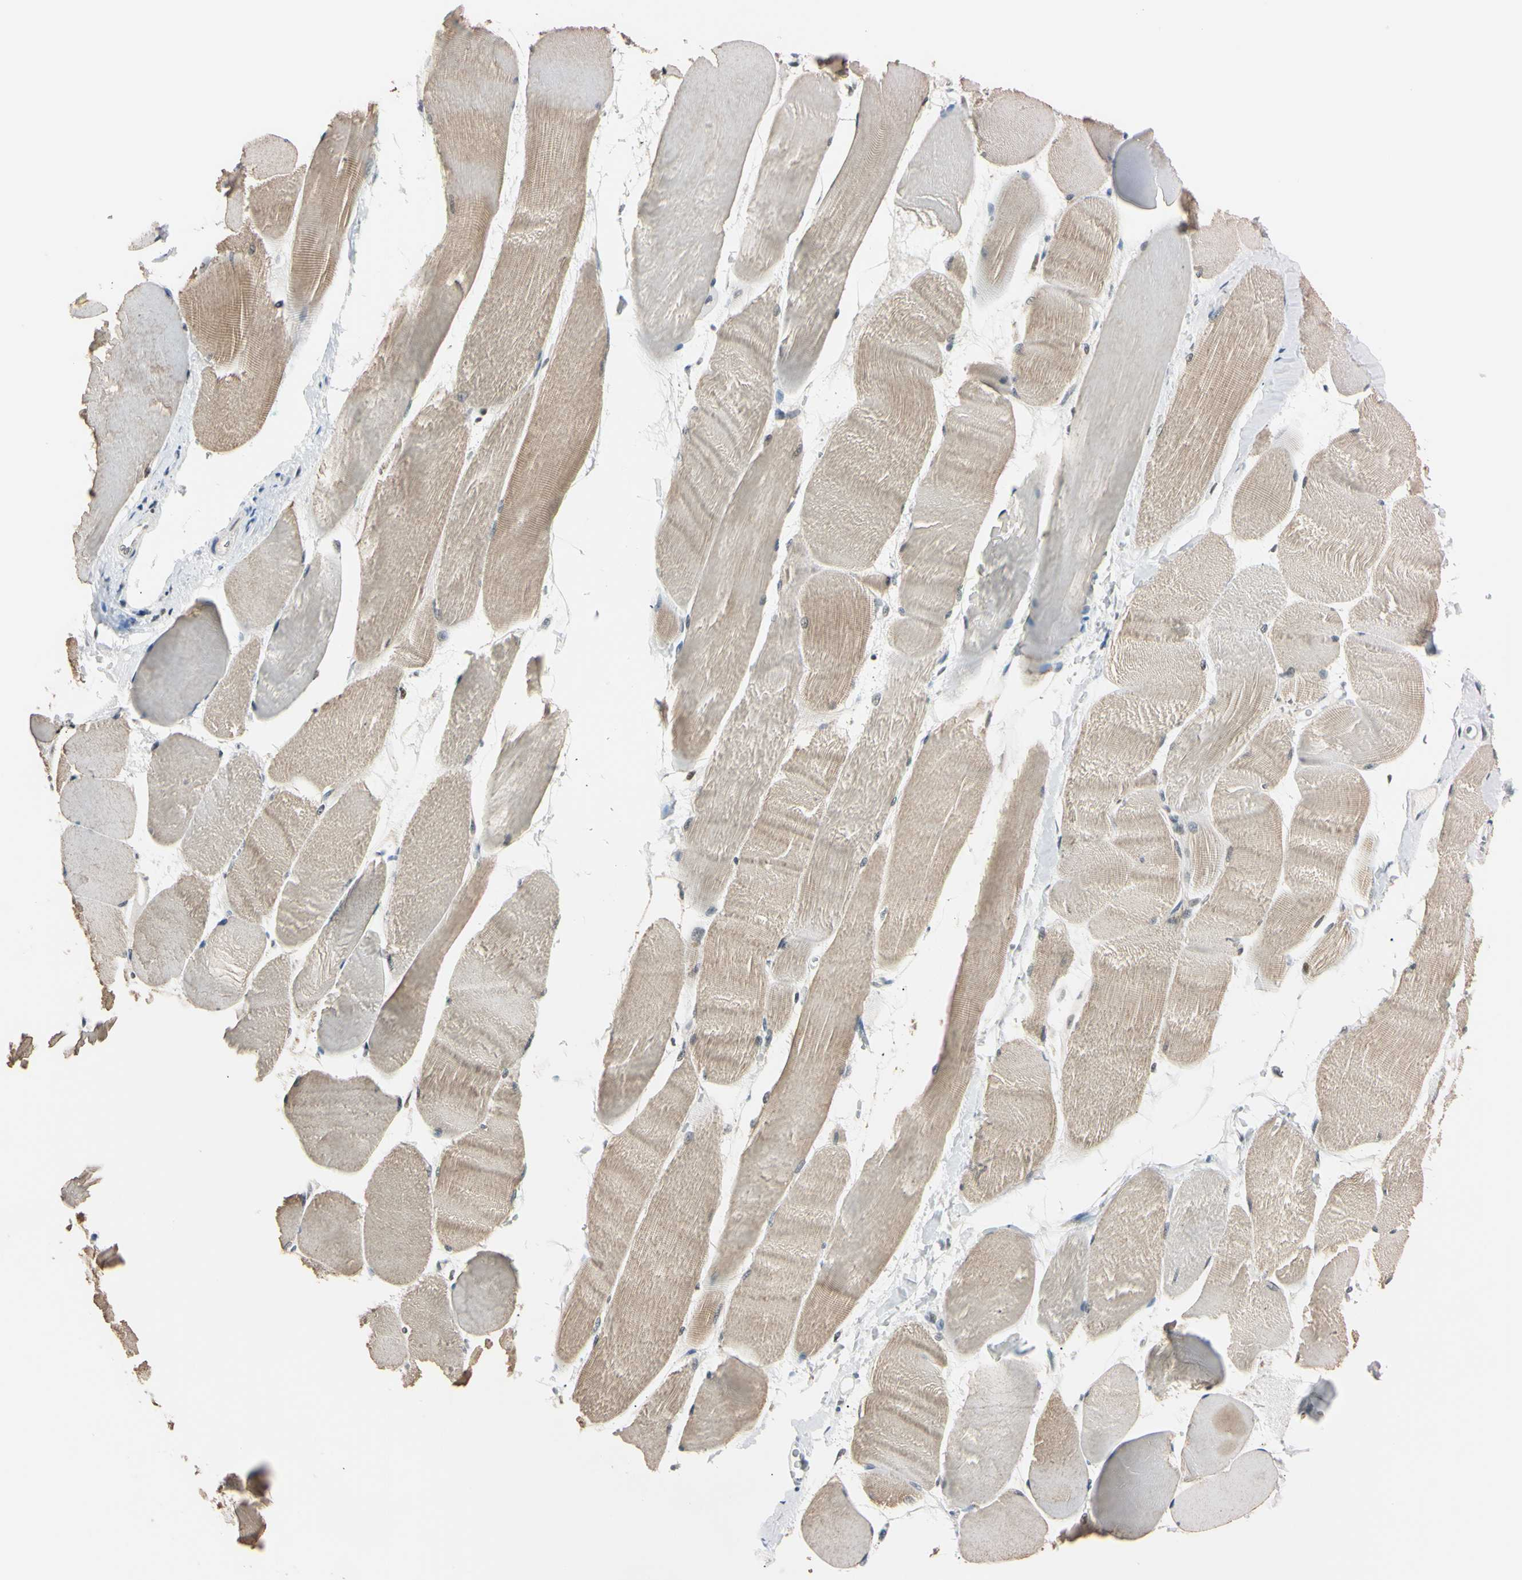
{"staining": {"intensity": "moderate", "quantity": "<25%", "location": "cytoplasmic/membranous,nuclear"}, "tissue": "skeletal muscle", "cell_type": "Myocytes", "image_type": "normal", "snomed": [{"axis": "morphology", "description": "Normal tissue, NOS"}, {"axis": "morphology", "description": "Squamous cell carcinoma, NOS"}, {"axis": "topography", "description": "Skeletal muscle"}], "caption": "Brown immunohistochemical staining in benign skeletal muscle exhibits moderate cytoplasmic/membranous,nuclear staining in about <25% of myocytes. The protein is shown in brown color, while the nuclei are stained blue.", "gene": "C1orf174", "patient": {"sex": "male", "age": 51}}